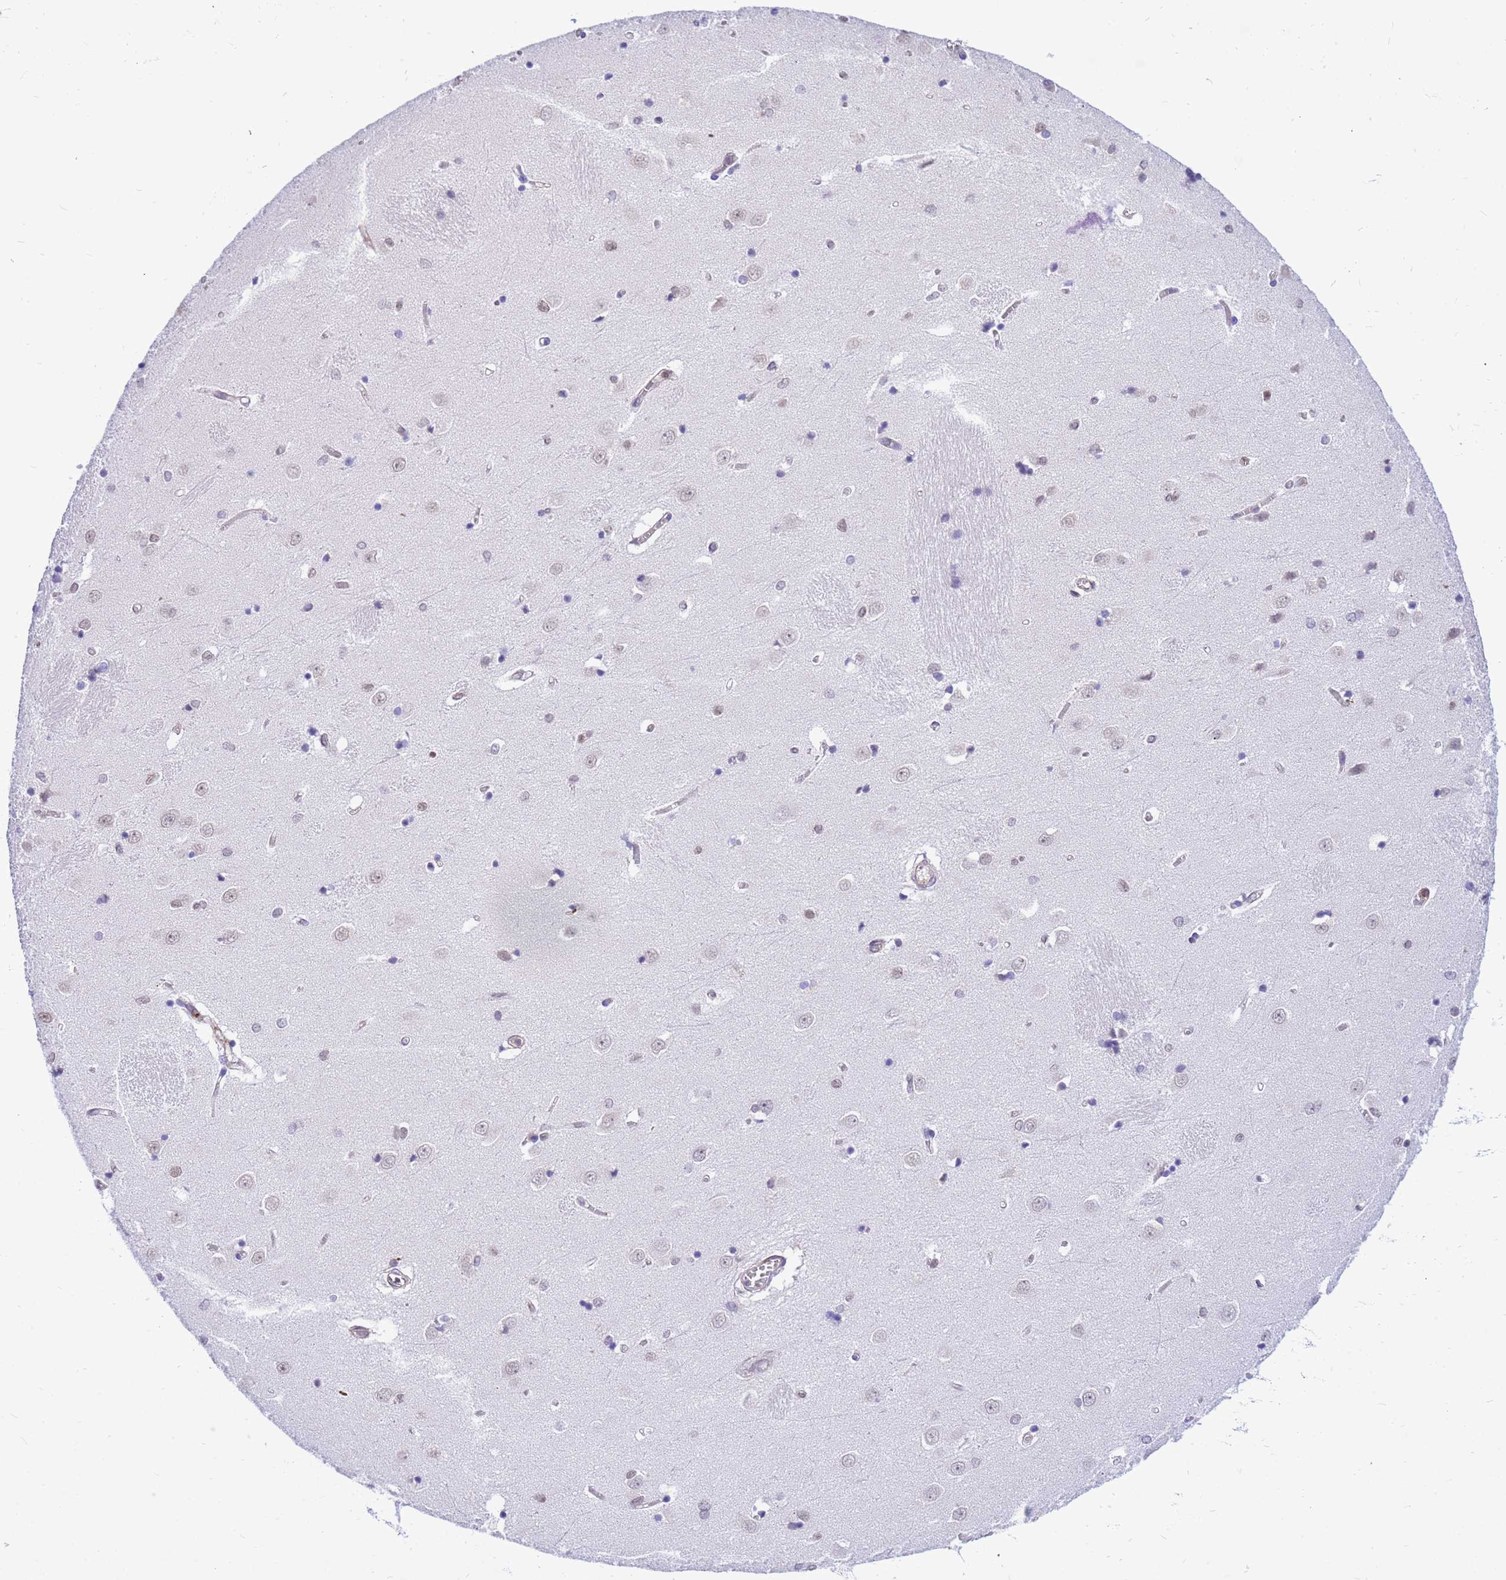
{"staining": {"intensity": "negative", "quantity": "none", "location": "none"}, "tissue": "caudate", "cell_type": "Glial cells", "image_type": "normal", "snomed": [{"axis": "morphology", "description": "Normal tissue, NOS"}, {"axis": "topography", "description": "Lateral ventricle wall"}], "caption": "Immunohistochemistry (IHC) of unremarkable caudate exhibits no staining in glial cells.", "gene": "ORM1", "patient": {"sex": "male", "age": 37}}